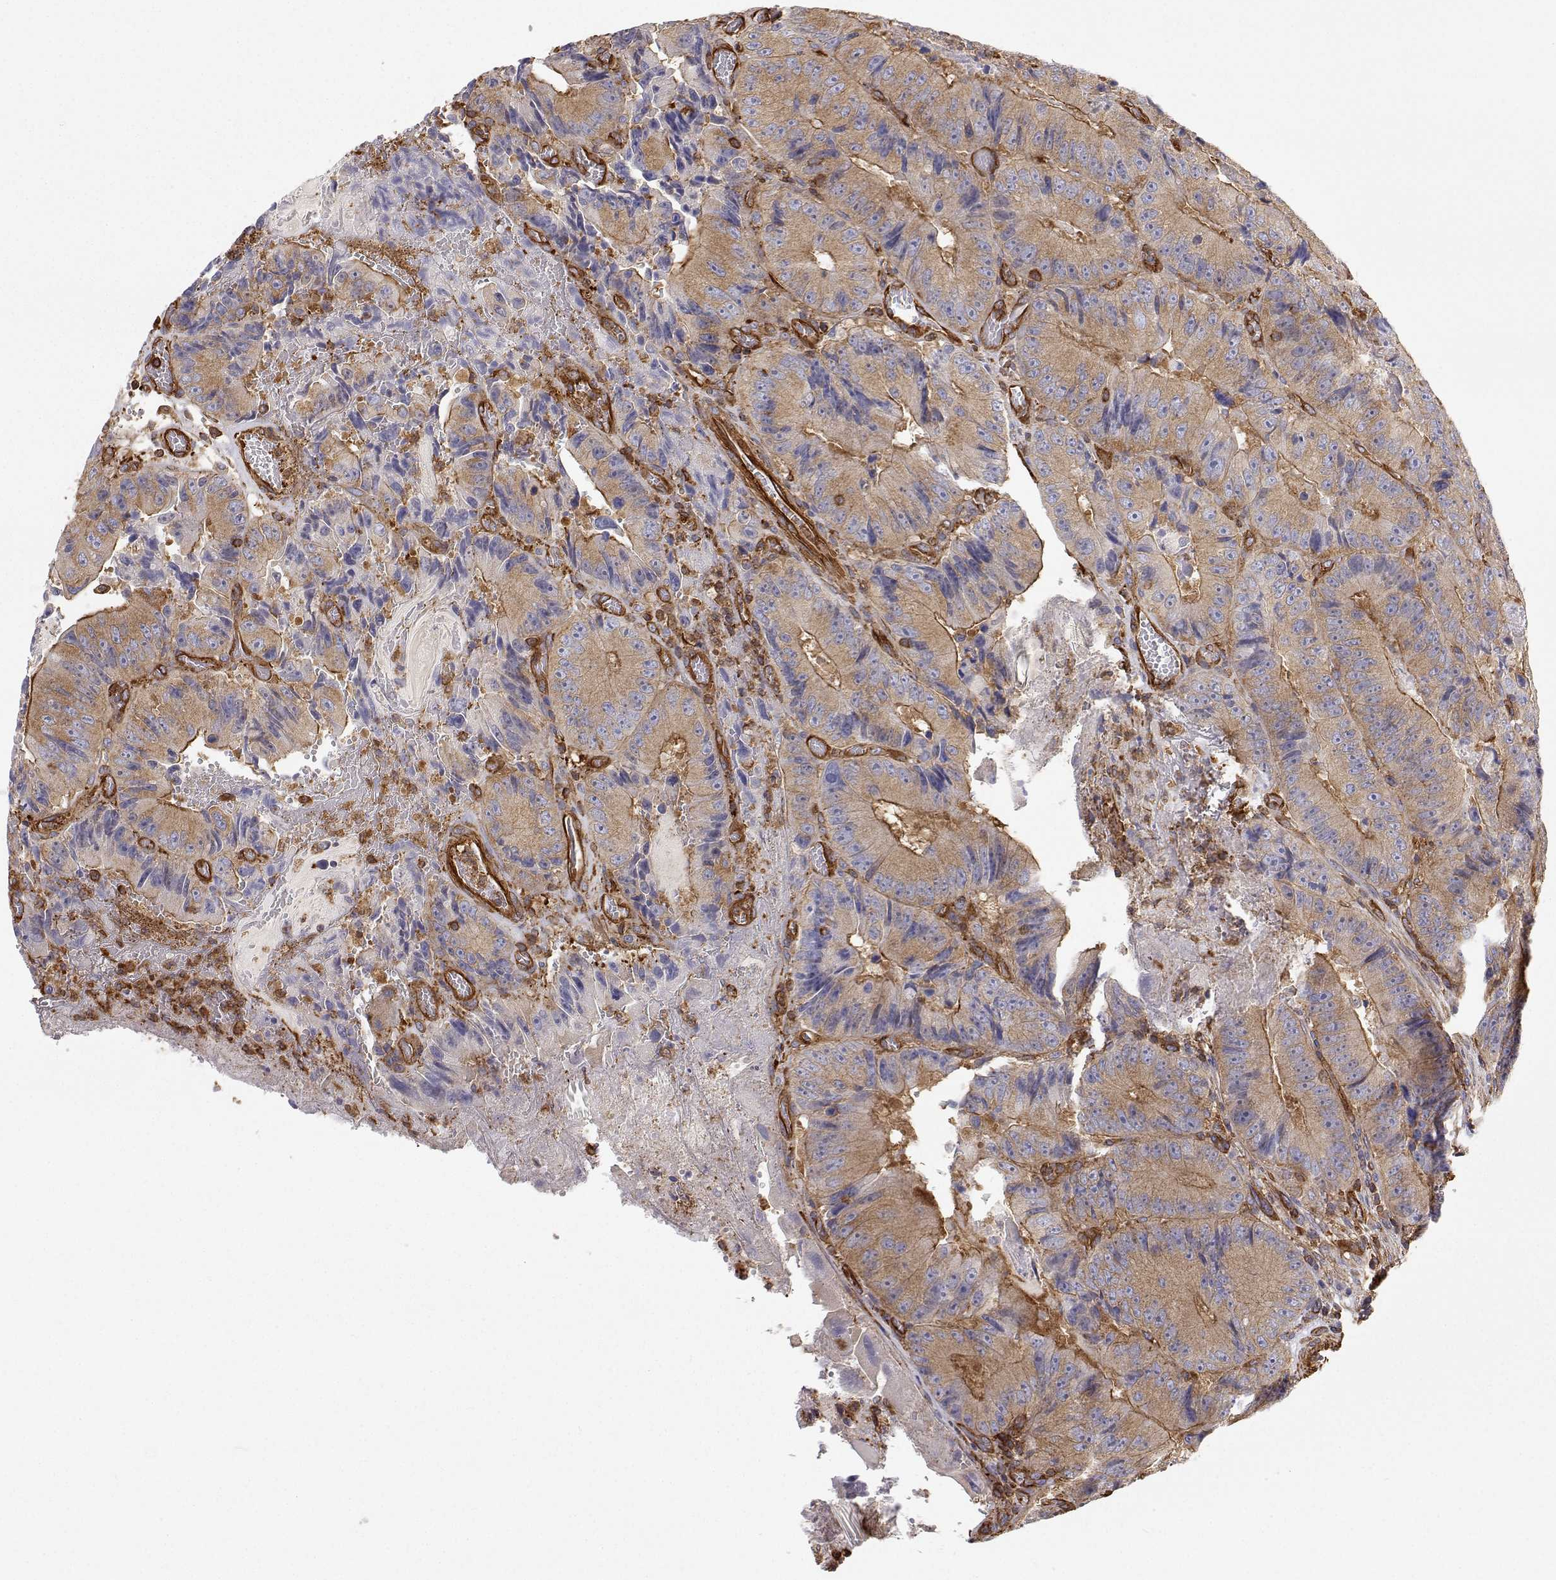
{"staining": {"intensity": "moderate", "quantity": "25%-75%", "location": "cytoplasmic/membranous"}, "tissue": "colorectal cancer", "cell_type": "Tumor cells", "image_type": "cancer", "snomed": [{"axis": "morphology", "description": "Adenocarcinoma, NOS"}, {"axis": "topography", "description": "Colon"}], "caption": "Tumor cells exhibit medium levels of moderate cytoplasmic/membranous positivity in about 25%-75% of cells in colorectal adenocarcinoma. Nuclei are stained in blue.", "gene": "MYH9", "patient": {"sex": "female", "age": 86}}